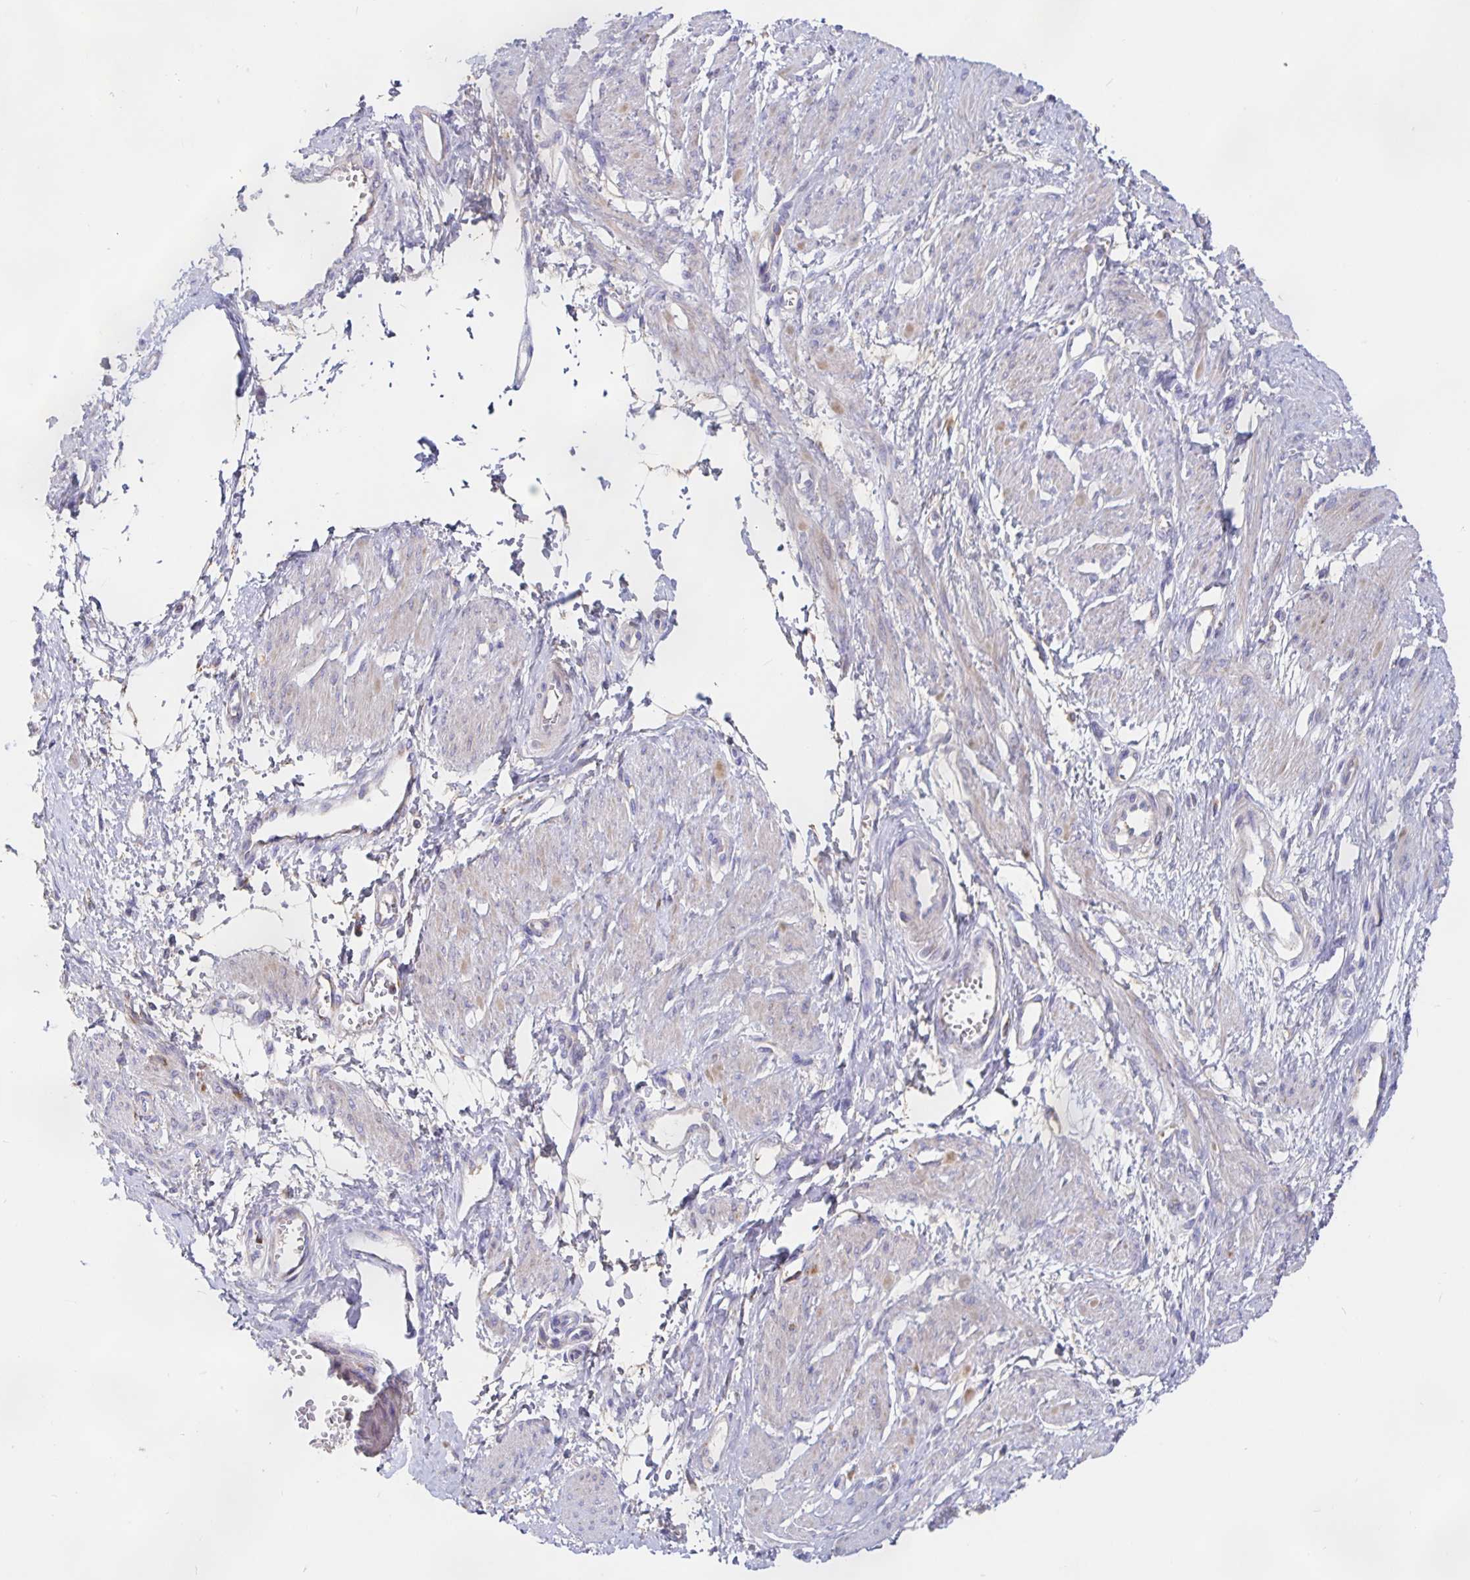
{"staining": {"intensity": "weak", "quantity": "25%-75%", "location": "cytoplasmic/membranous"}, "tissue": "smooth muscle", "cell_type": "Smooth muscle cells", "image_type": "normal", "snomed": [{"axis": "morphology", "description": "Normal tissue, NOS"}, {"axis": "topography", "description": "Smooth muscle"}, {"axis": "topography", "description": "Uterus"}], "caption": "Smooth muscle was stained to show a protein in brown. There is low levels of weak cytoplasmic/membranous staining in approximately 25%-75% of smooth muscle cells. The protein is stained brown, and the nuclei are stained in blue (DAB (3,3'-diaminobenzidine) IHC with brightfield microscopy, high magnification).", "gene": "PRDX3", "patient": {"sex": "female", "age": 39}}